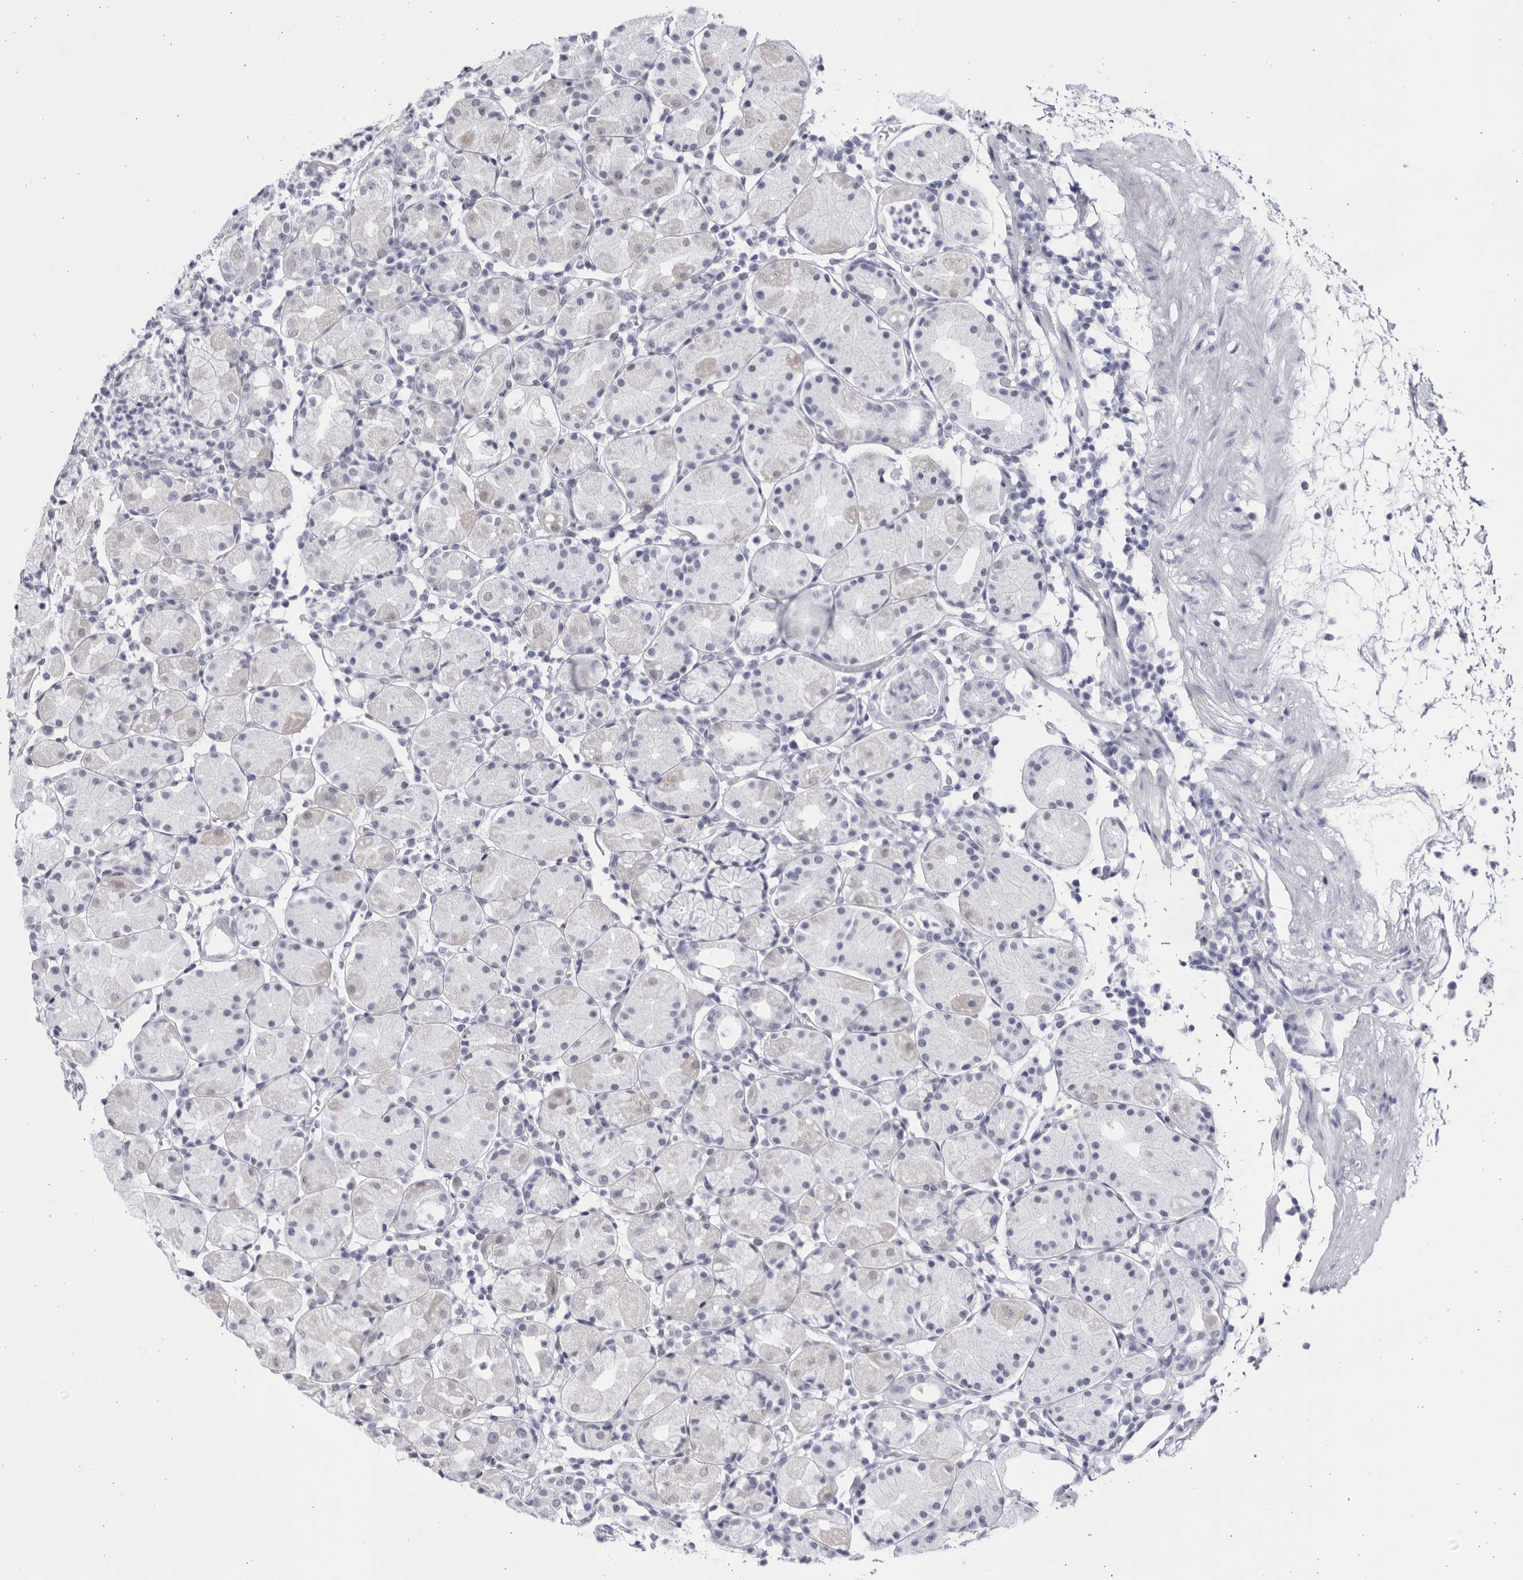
{"staining": {"intensity": "negative", "quantity": "none", "location": "none"}, "tissue": "stomach", "cell_type": "Glandular cells", "image_type": "normal", "snomed": [{"axis": "morphology", "description": "Normal tissue, NOS"}, {"axis": "topography", "description": "Stomach"}, {"axis": "topography", "description": "Stomach, lower"}], "caption": "Human stomach stained for a protein using immunohistochemistry demonstrates no staining in glandular cells.", "gene": "CCDC181", "patient": {"sex": "female", "age": 75}}